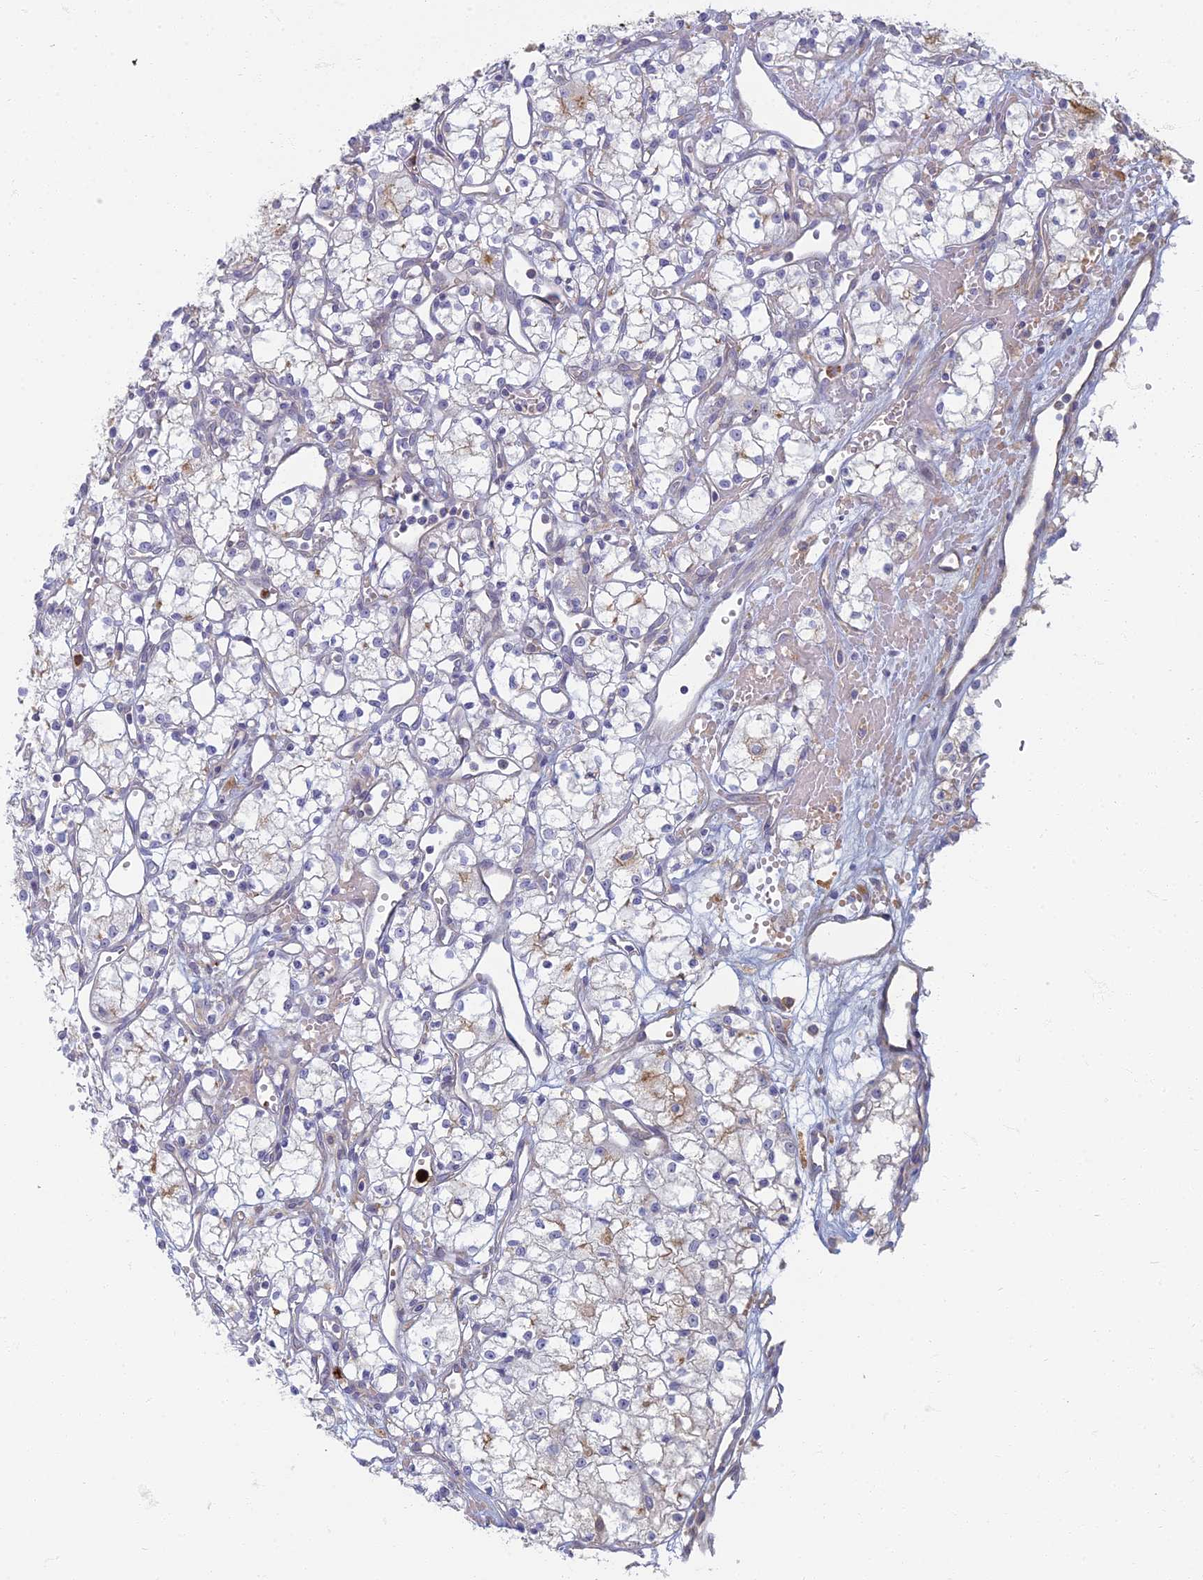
{"staining": {"intensity": "moderate", "quantity": "<25%", "location": "cytoplasmic/membranous"}, "tissue": "renal cancer", "cell_type": "Tumor cells", "image_type": "cancer", "snomed": [{"axis": "morphology", "description": "Adenocarcinoma, NOS"}, {"axis": "topography", "description": "Kidney"}], "caption": "The image demonstrates a brown stain indicating the presence of a protein in the cytoplasmic/membranous of tumor cells in renal adenocarcinoma. (DAB = brown stain, brightfield microscopy at high magnification).", "gene": "PROX2", "patient": {"sex": "male", "age": 59}}